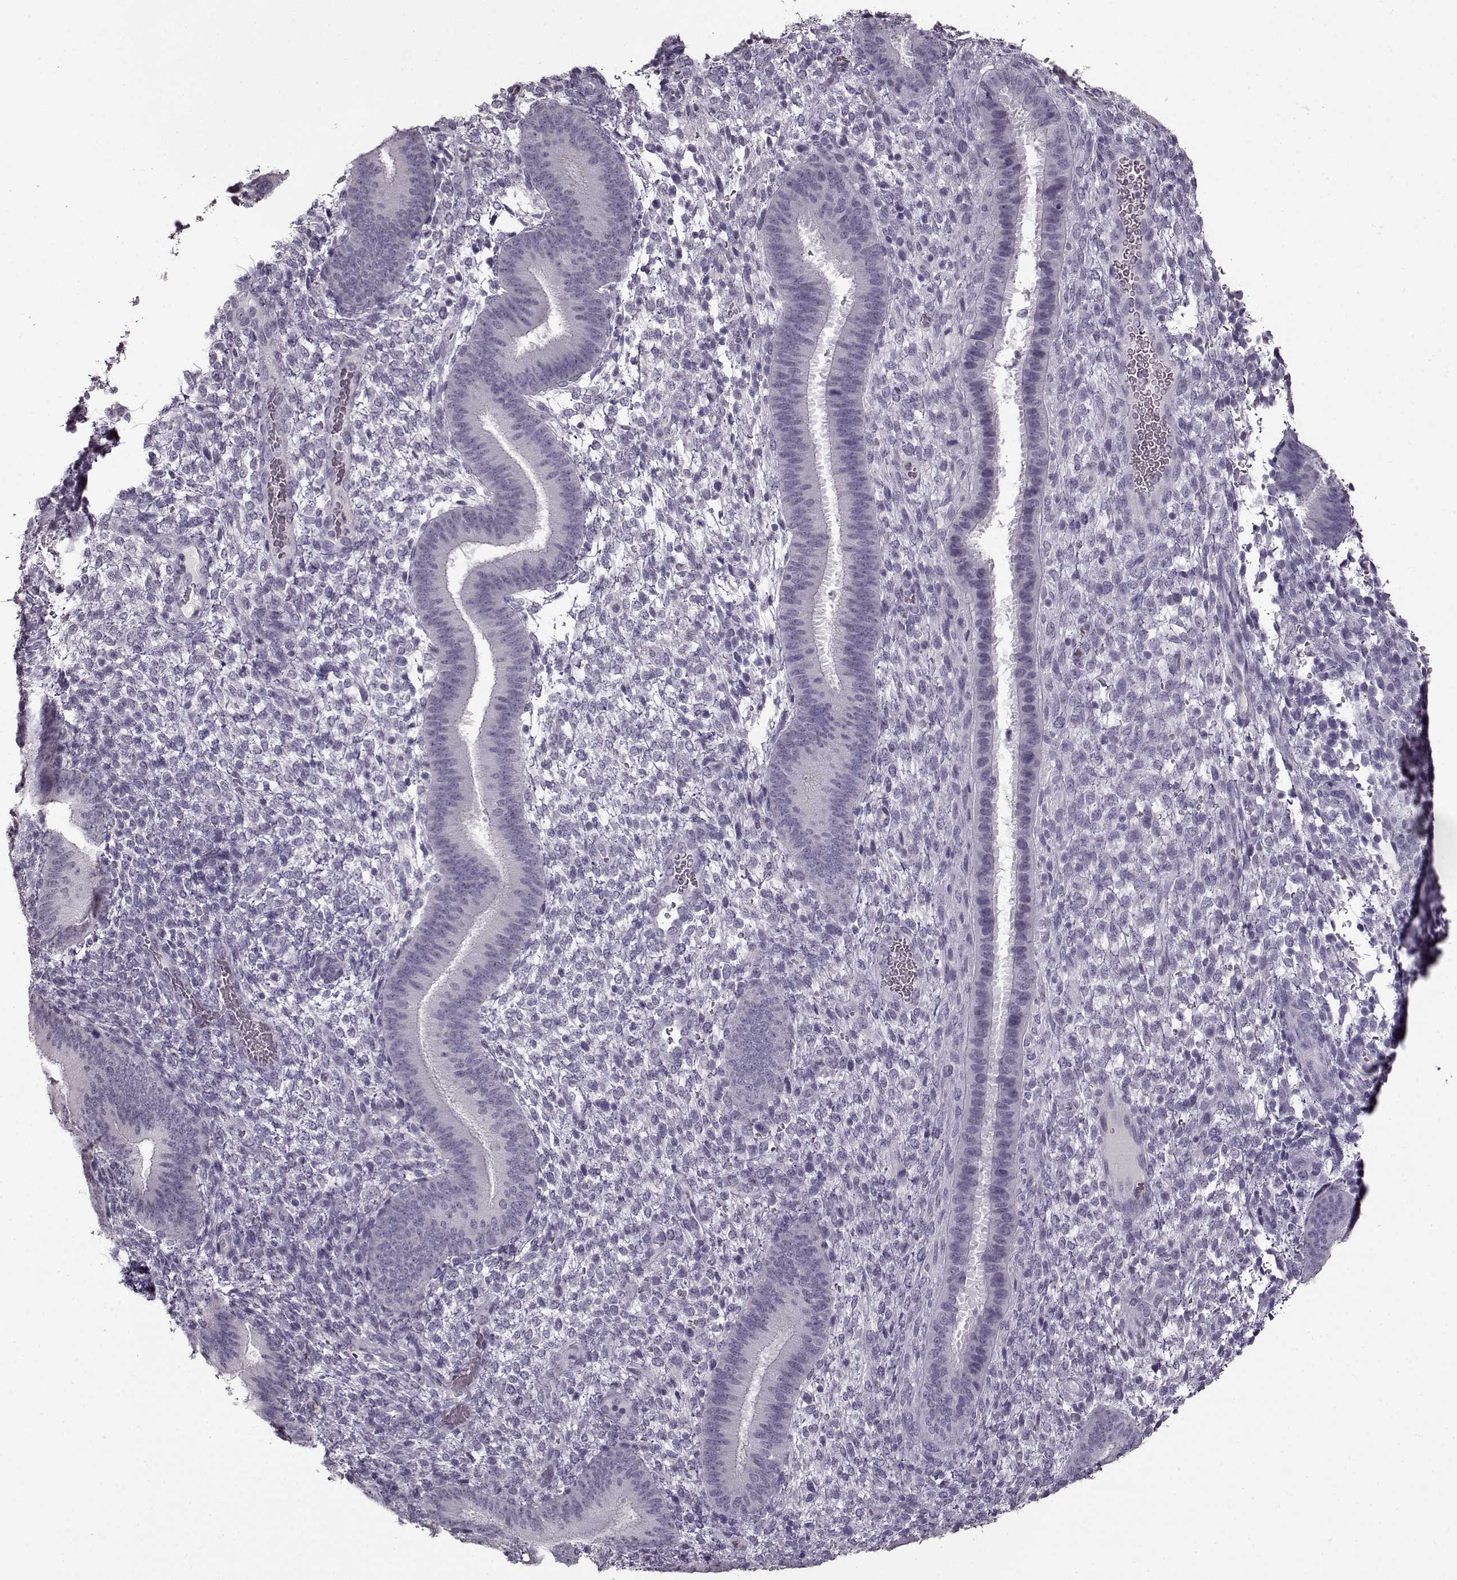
{"staining": {"intensity": "negative", "quantity": "none", "location": "none"}, "tissue": "endometrium", "cell_type": "Cells in endometrial stroma", "image_type": "normal", "snomed": [{"axis": "morphology", "description": "Normal tissue, NOS"}, {"axis": "topography", "description": "Endometrium"}], "caption": "High power microscopy image of an immunohistochemistry (IHC) histopathology image of benign endometrium, revealing no significant expression in cells in endometrial stroma.", "gene": "FSHB", "patient": {"sex": "female", "age": 39}}